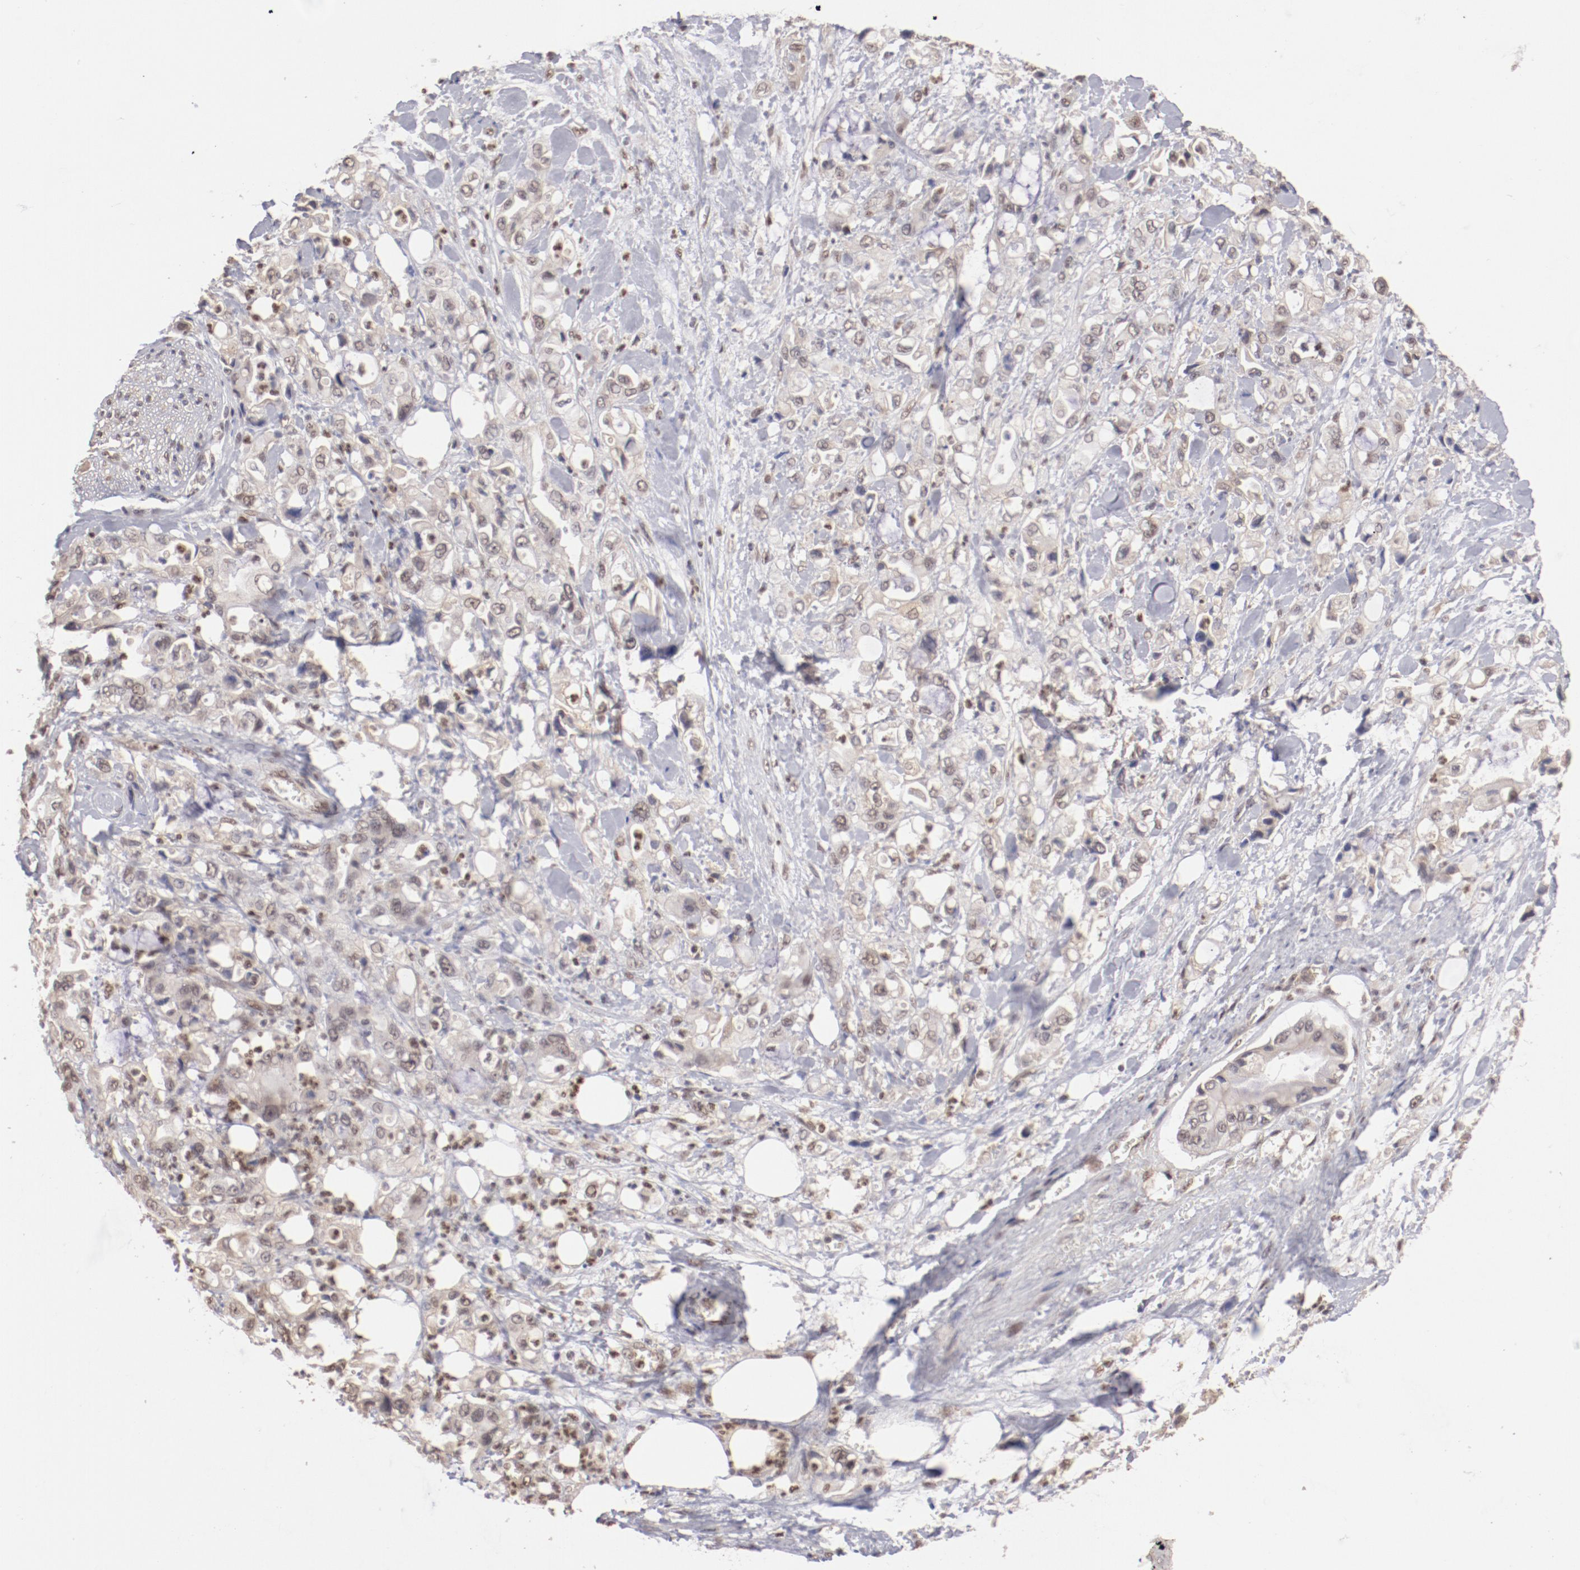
{"staining": {"intensity": "weak", "quantity": "25%-75%", "location": "nuclear"}, "tissue": "pancreatic cancer", "cell_type": "Tumor cells", "image_type": "cancer", "snomed": [{"axis": "morphology", "description": "Adenocarcinoma, NOS"}, {"axis": "topography", "description": "Pancreas"}], "caption": "Immunohistochemical staining of pancreatic cancer (adenocarcinoma) displays low levels of weak nuclear protein positivity in approximately 25%-75% of tumor cells.", "gene": "NFE2", "patient": {"sex": "male", "age": 70}}